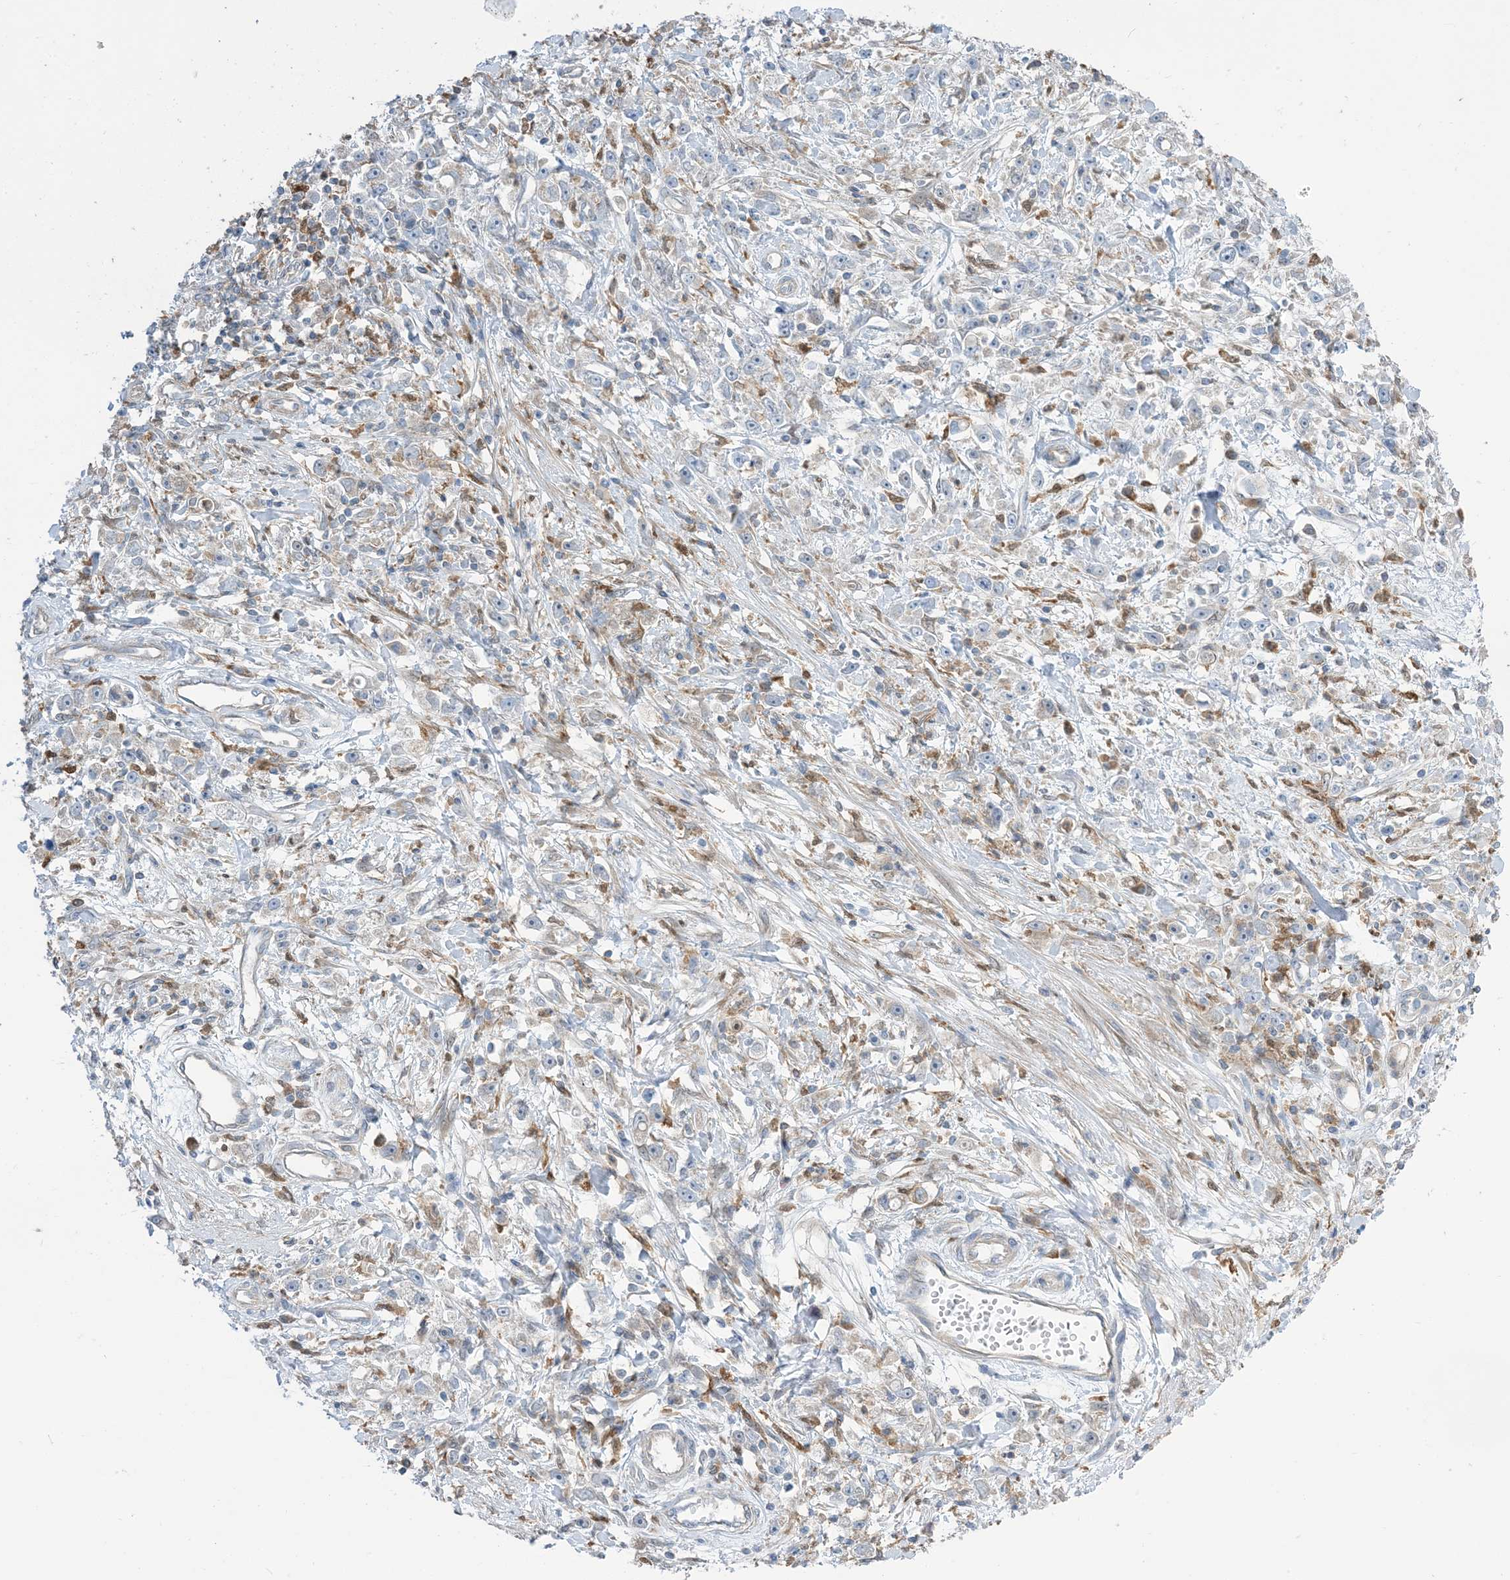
{"staining": {"intensity": "negative", "quantity": "none", "location": "none"}, "tissue": "stomach cancer", "cell_type": "Tumor cells", "image_type": "cancer", "snomed": [{"axis": "morphology", "description": "Adenocarcinoma, NOS"}, {"axis": "topography", "description": "Stomach"}], "caption": "An immunohistochemistry (IHC) image of adenocarcinoma (stomach) is shown. There is no staining in tumor cells of adenocarcinoma (stomach).", "gene": "NAGK", "patient": {"sex": "female", "age": 59}}